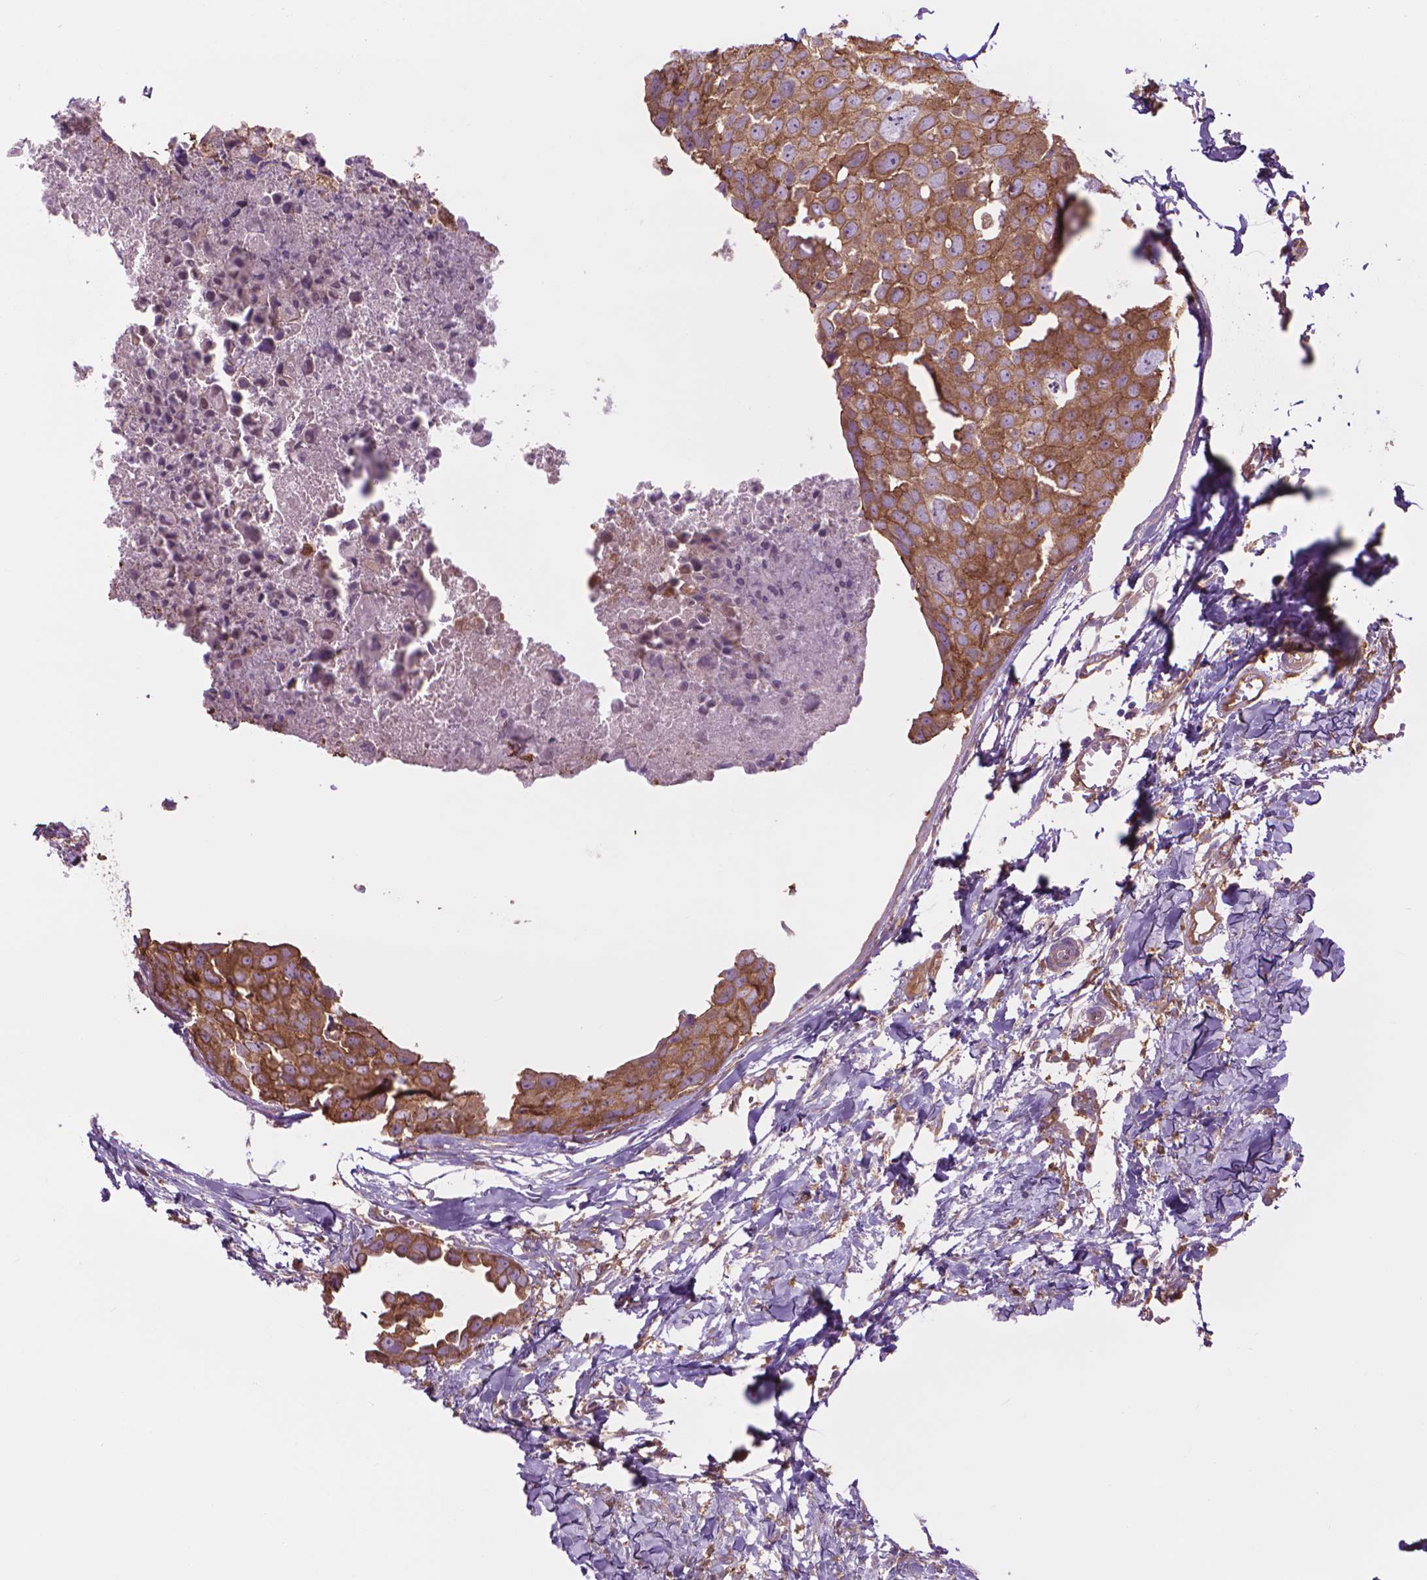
{"staining": {"intensity": "moderate", "quantity": ">75%", "location": "cytoplasmic/membranous"}, "tissue": "breast cancer", "cell_type": "Tumor cells", "image_type": "cancer", "snomed": [{"axis": "morphology", "description": "Duct carcinoma"}, {"axis": "topography", "description": "Breast"}], "caption": "A medium amount of moderate cytoplasmic/membranous staining is seen in approximately >75% of tumor cells in breast cancer tissue.", "gene": "CORO1B", "patient": {"sex": "female", "age": 38}}